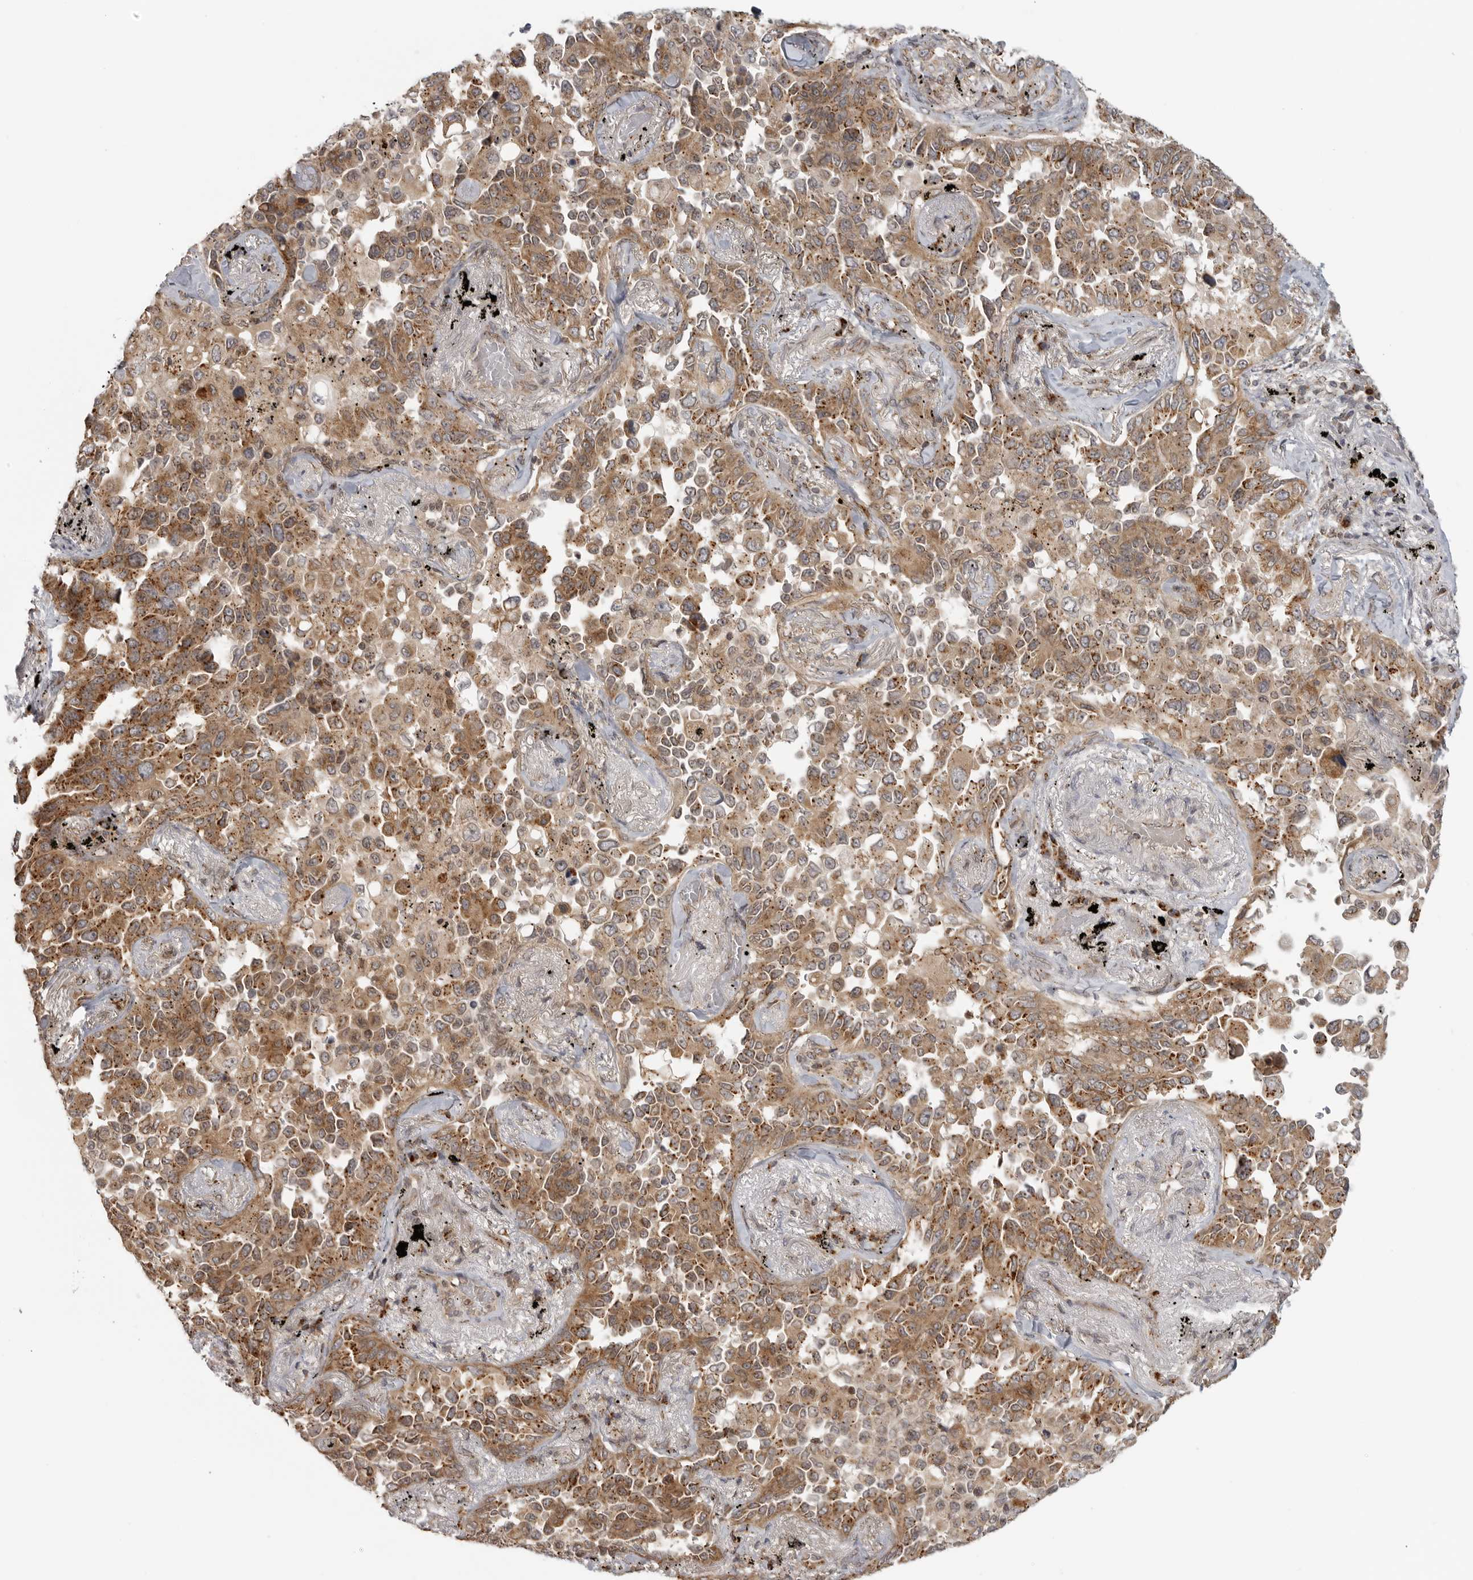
{"staining": {"intensity": "moderate", "quantity": ">75%", "location": "cytoplasmic/membranous"}, "tissue": "lung cancer", "cell_type": "Tumor cells", "image_type": "cancer", "snomed": [{"axis": "morphology", "description": "Adenocarcinoma, NOS"}, {"axis": "topography", "description": "Lung"}], "caption": "Human lung cancer (adenocarcinoma) stained with a protein marker reveals moderate staining in tumor cells.", "gene": "COPA", "patient": {"sex": "female", "age": 67}}